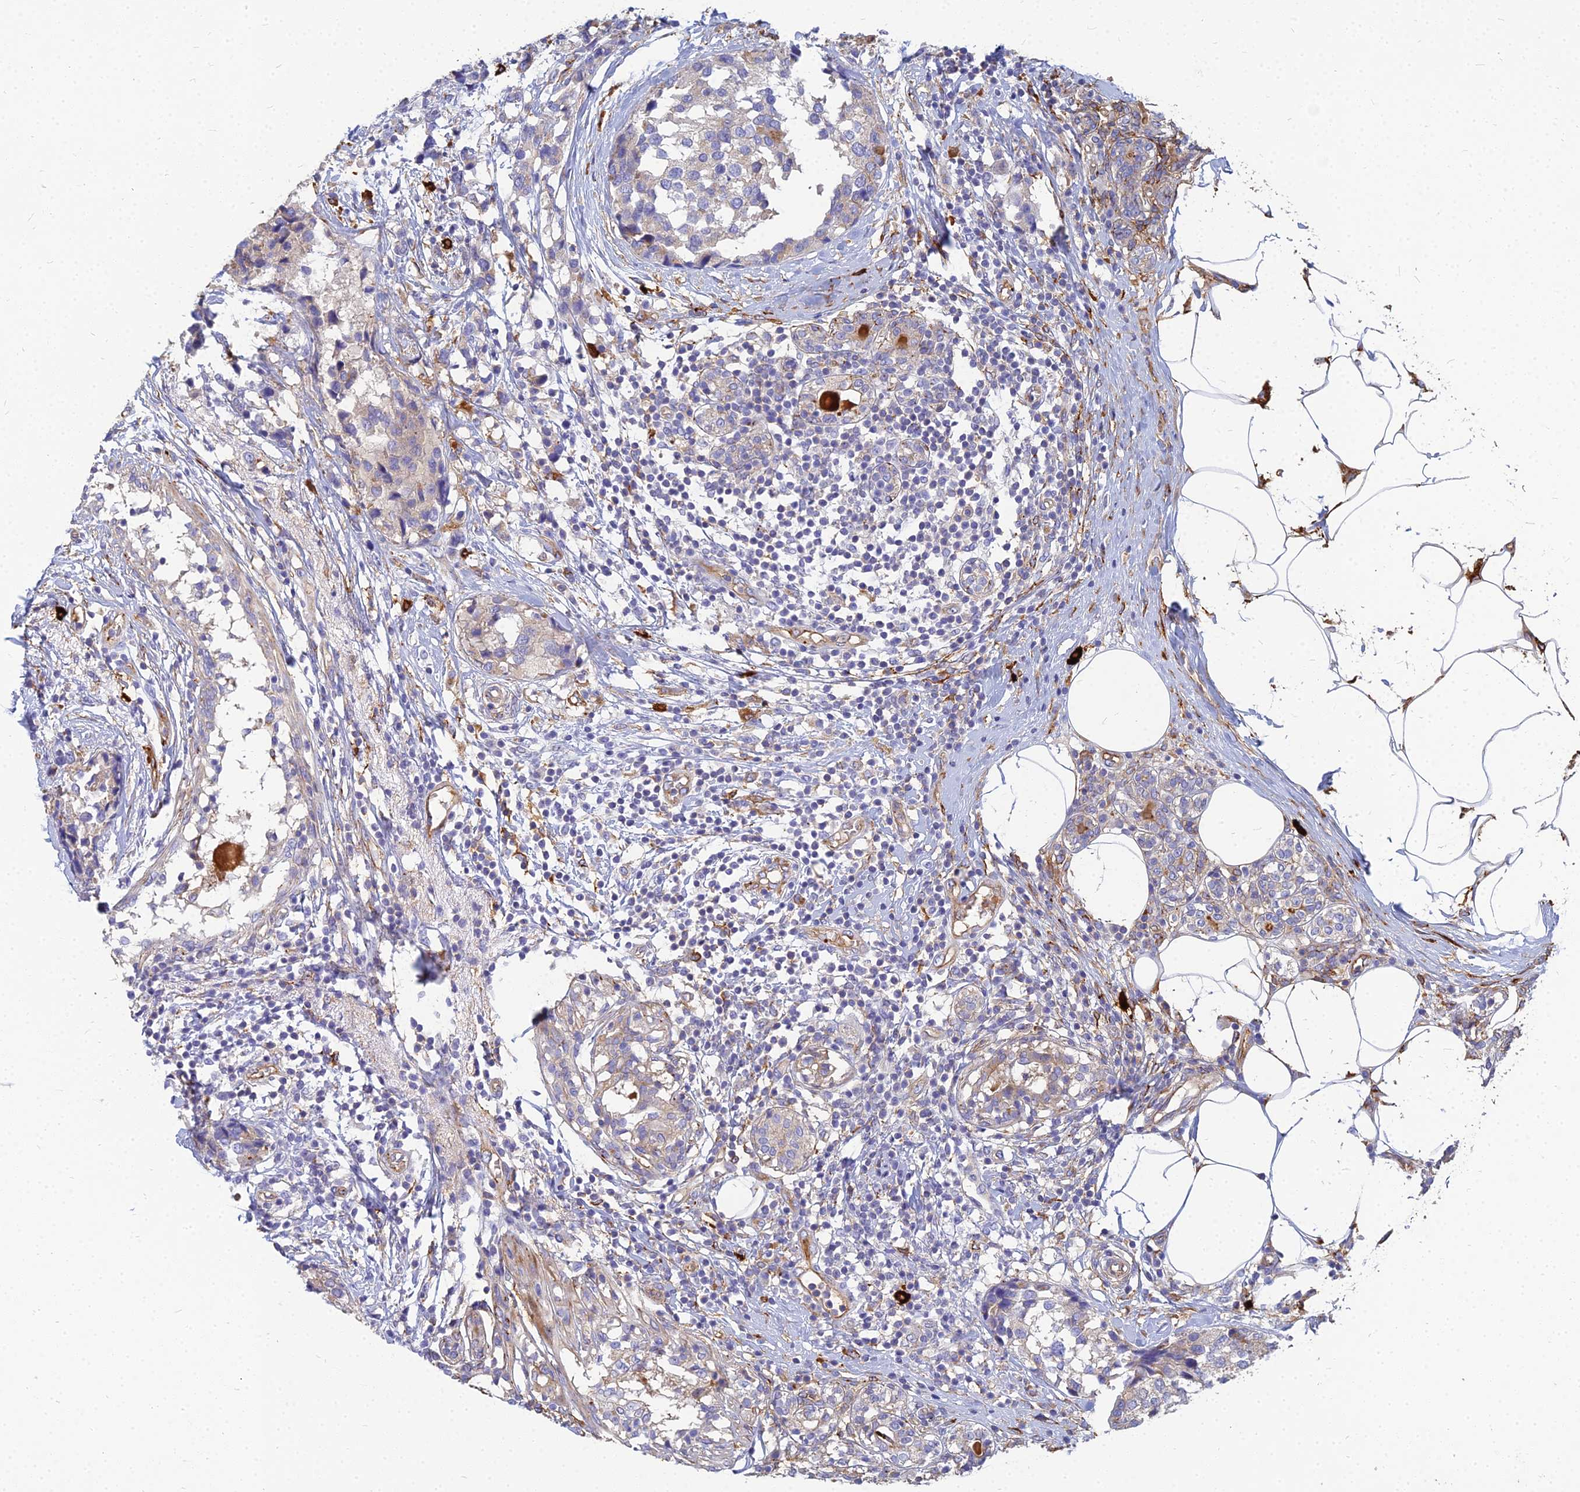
{"staining": {"intensity": "weak", "quantity": "<25%", "location": "cytoplasmic/membranous"}, "tissue": "breast cancer", "cell_type": "Tumor cells", "image_type": "cancer", "snomed": [{"axis": "morphology", "description": "Lobular carcinoma"}, {"axis": "topography", "description": "Breast"}], "caption": "Breast cancer (lobular carcinoma) was stained to show a protein in brown. There is no significant expression in tumor cells.", "gene": "VAT1", "patient": {"sex": "female", "age": 59}}